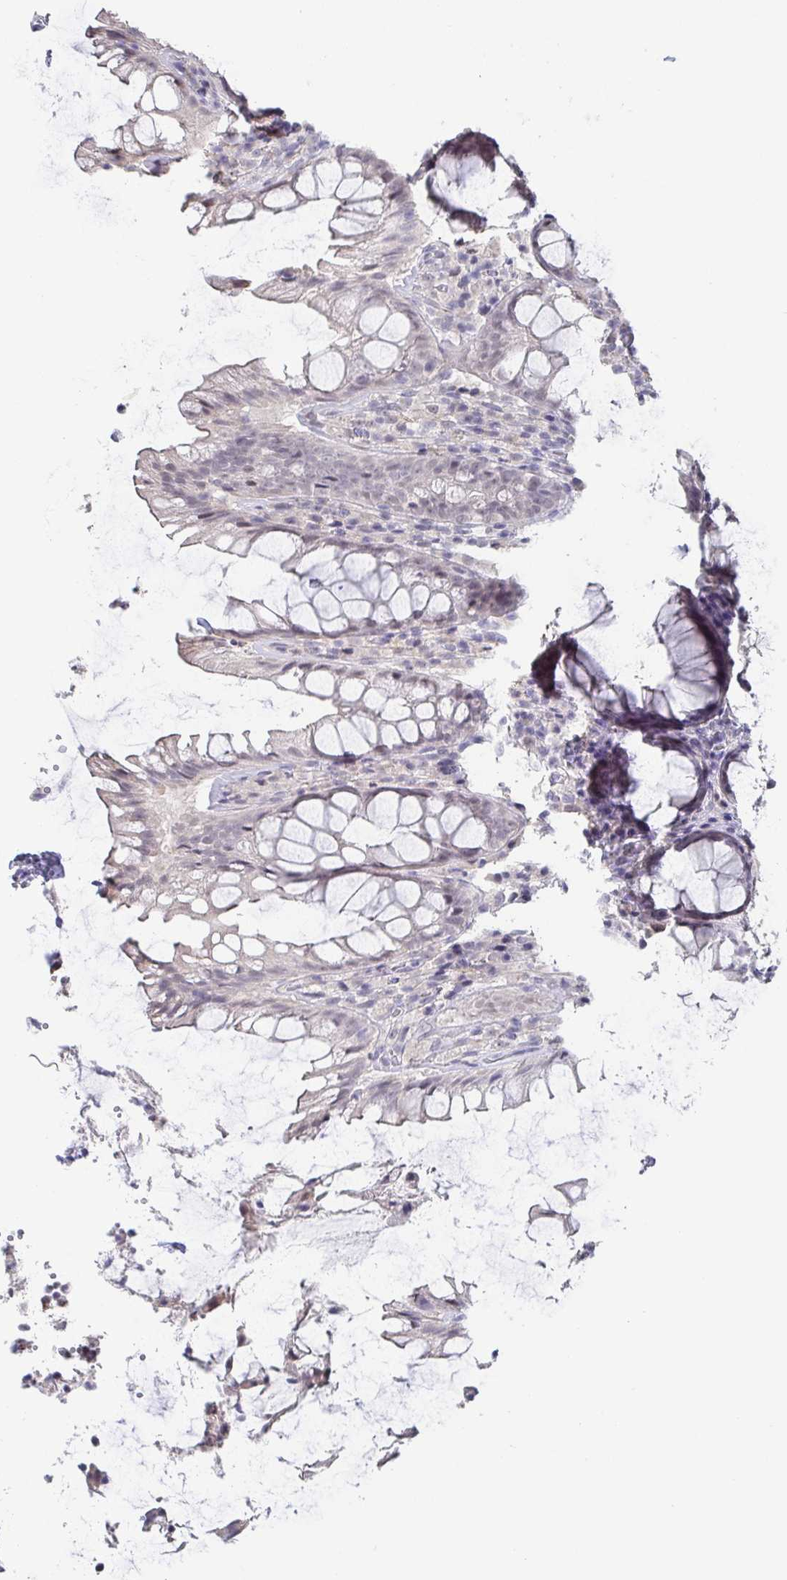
{"staining": {"intensity": "negative", "quantity": "none", "location": "none"}, "tissue": "rectum", "cell_type": "Glandular cells", "image_type": "normal", "snomed": [{"axis": "morphology", "description": "Normal tissue, NOS"}, {"axis": "topography", "description": "Rectum"}], "caption": "Glandular cells show no significant protein expression in benign rectum. The staining is performed using DAB (3,3'-diaminobenzidine) brown chromogen with nuclei counter-stained in using hematoxylin.", "gene": "NEFH", "patient": {"sex": "male", "age": 72}}